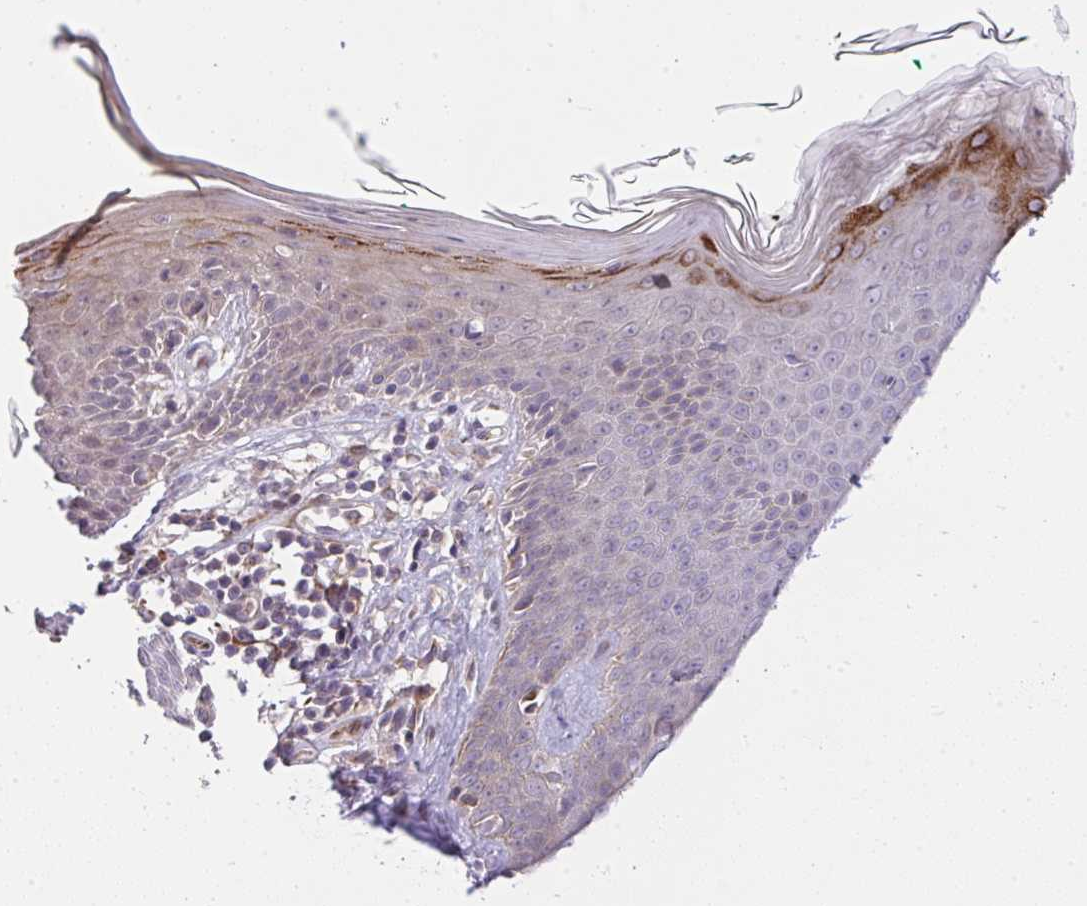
{"staining": {"intensity": "negative", "quantity": "none", "location": "none"}, "tissue": "skin", "cell_type": "Fibroblasts", "image_type": "normal", "snomed": [{"axis": "morphology", "description": "Normal tissue, NOS"}, {"axis": "topography", "description": "Skin"}, {"axis": "topography", "description": "Peripheral nerve tissue"}], "caption": "Fibroblasts show no significant protein staining in unremarkable skin. Nuclei are stained in blue.", "gene": "CHIA", "patient": {"sex": "female", "age": 45}}